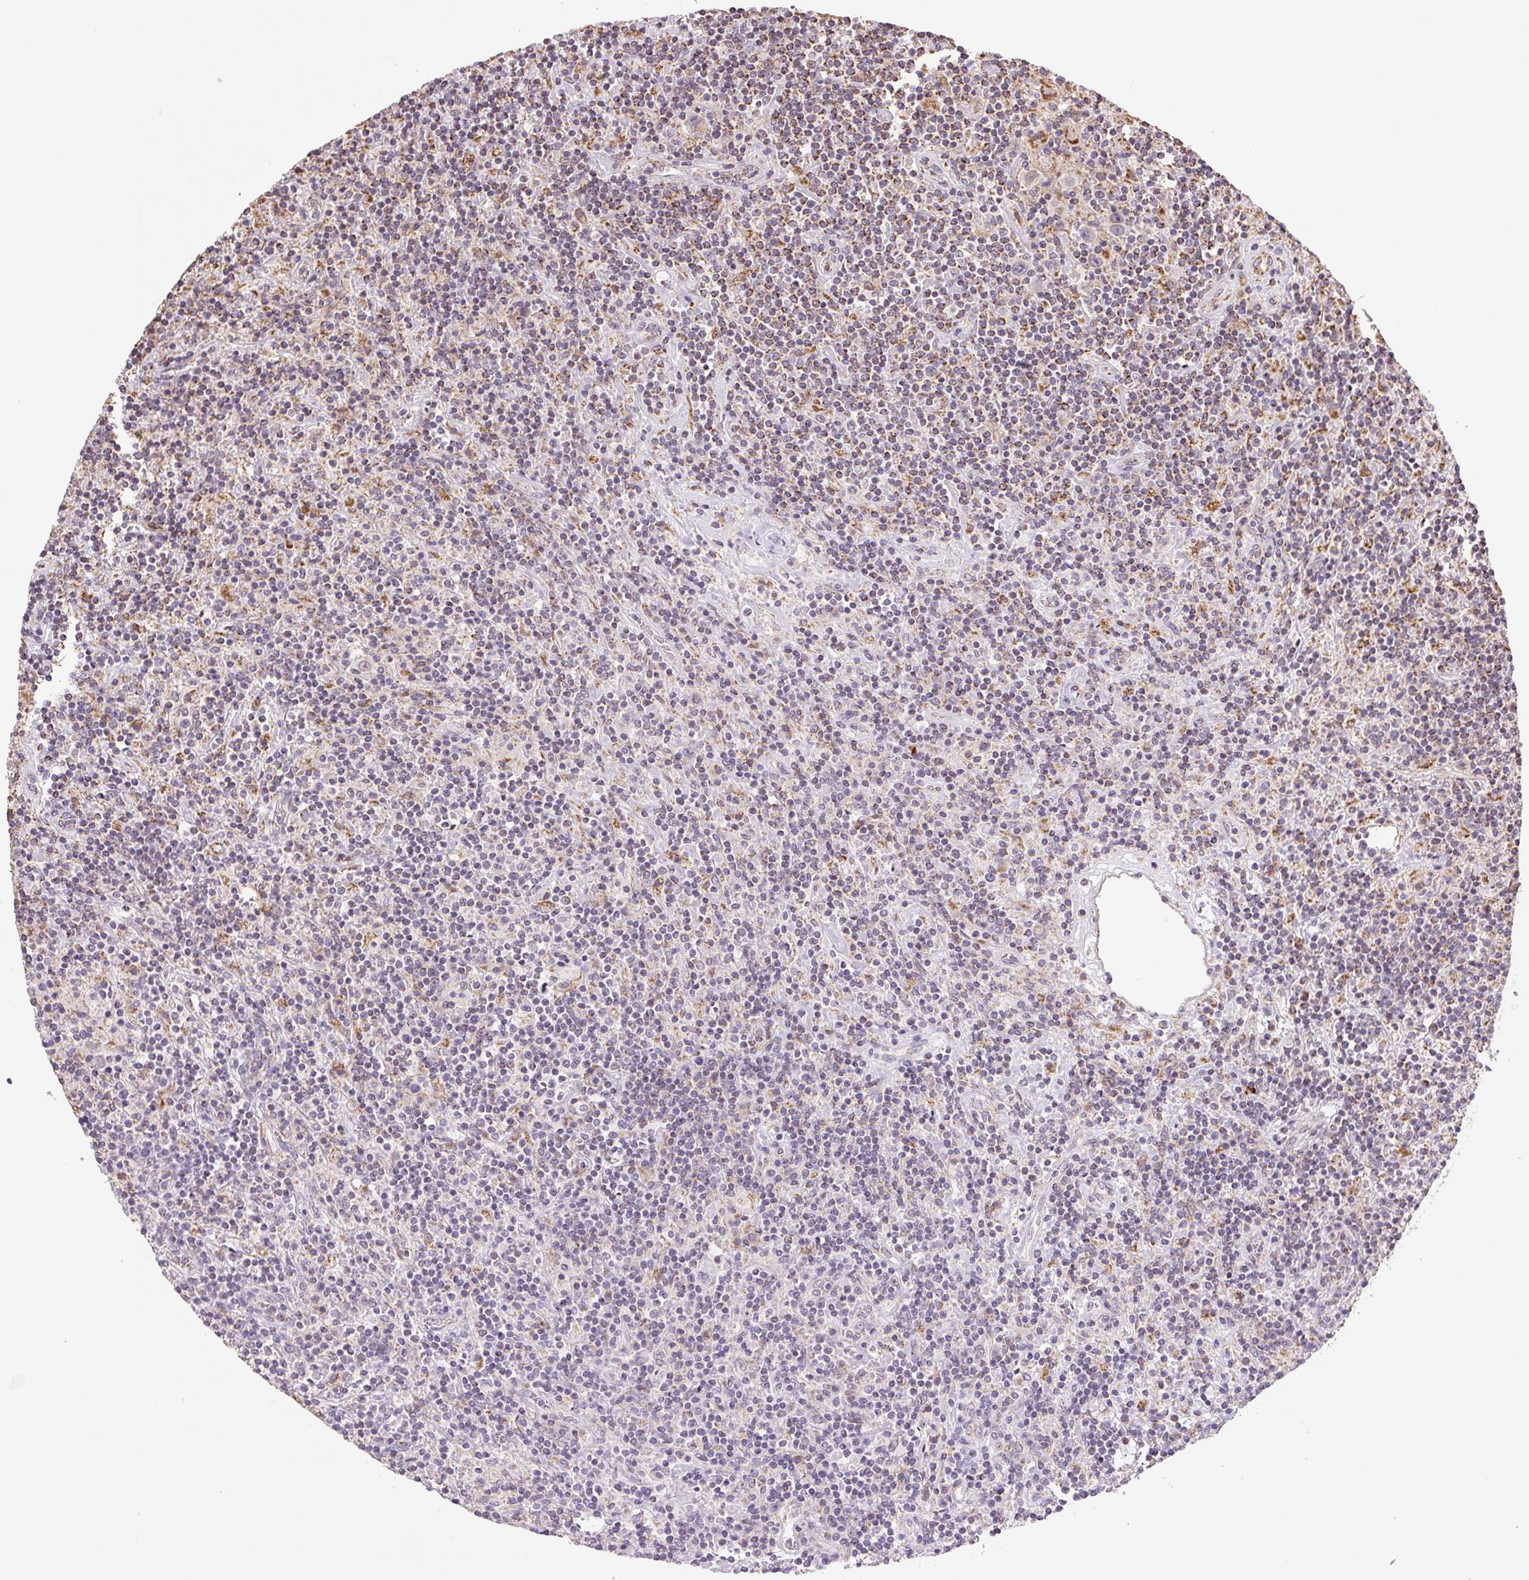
{"staining": {"intensity": "negative", "quantity": "none", "location": "none"}, "tissue": "lymphoma", "cell_type": "Tumor cells", "image_type": "cancer", "snomed": [{"axis": "morphology", "description": "Hodgkin's disease, NOS"}, {"axis": "topography", "description": "Lymph node"}], "caption": "High power microscopy image of an IHC micrograph of lymphoma, revealing no significant expression in tumor cells.", "gene": "SGF29", "patient": {"sex": "male", "age": 70}}